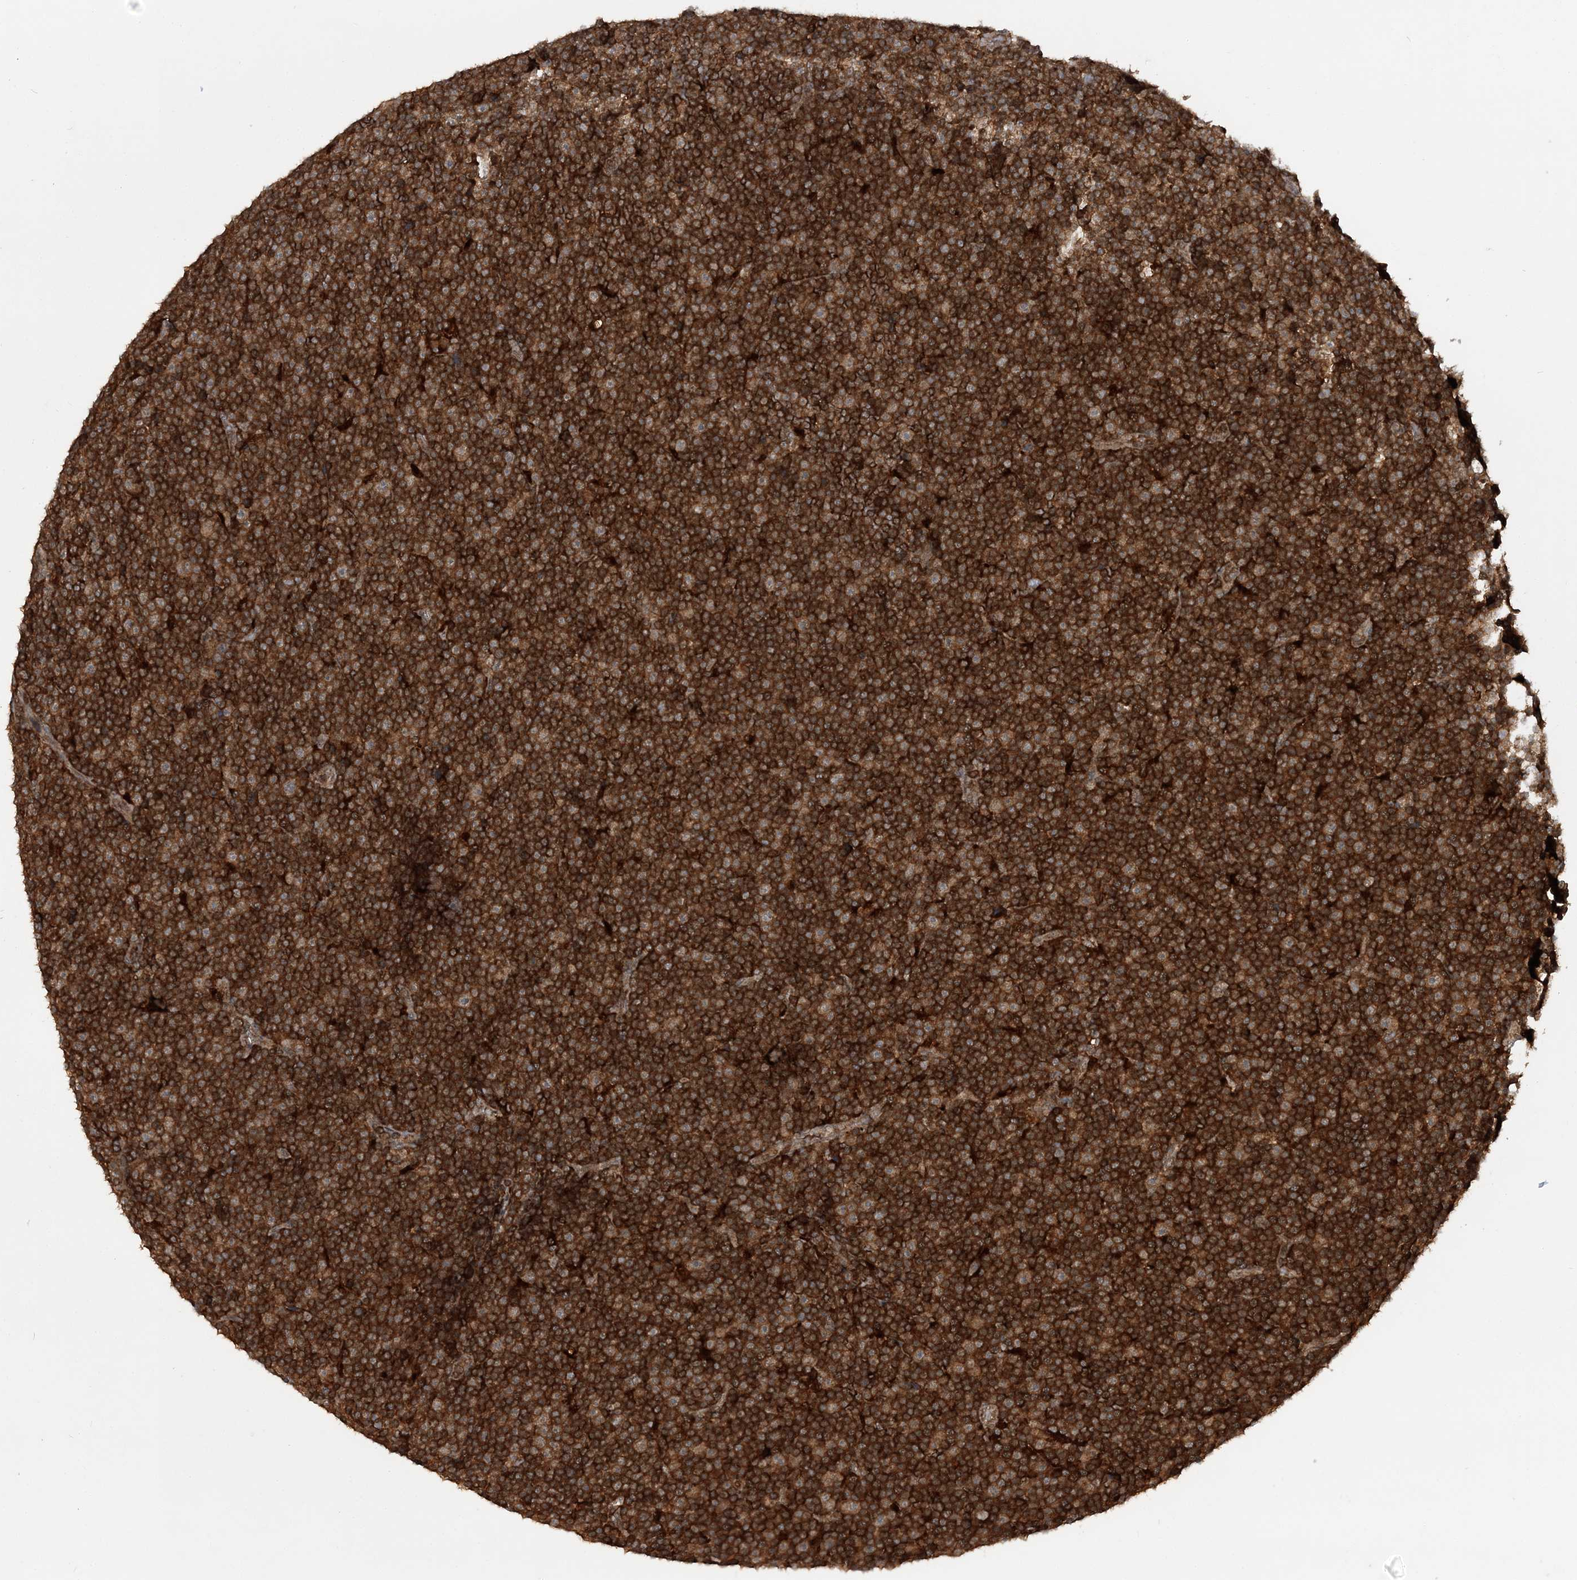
{"staining": {"intensity": "strong", "quantity": ">75%", "location": "cytoplasmic/membranous"}, "tissue": "lymphoma", "cell_type": "Tumor cells", "image_type": "cancer", "snomed": [{"axis": "morphology", "description": "Malignant lymphoma, non-Hodgkin's type, Low grade"}, {"axis": "topography", "description": "Lymph node"}], "caption": "Human lymphoma stained with a protein marker shows strong staining in tumor cells.", "gene": "LACC1", "patient": {"sex": "female", "age": 67}}